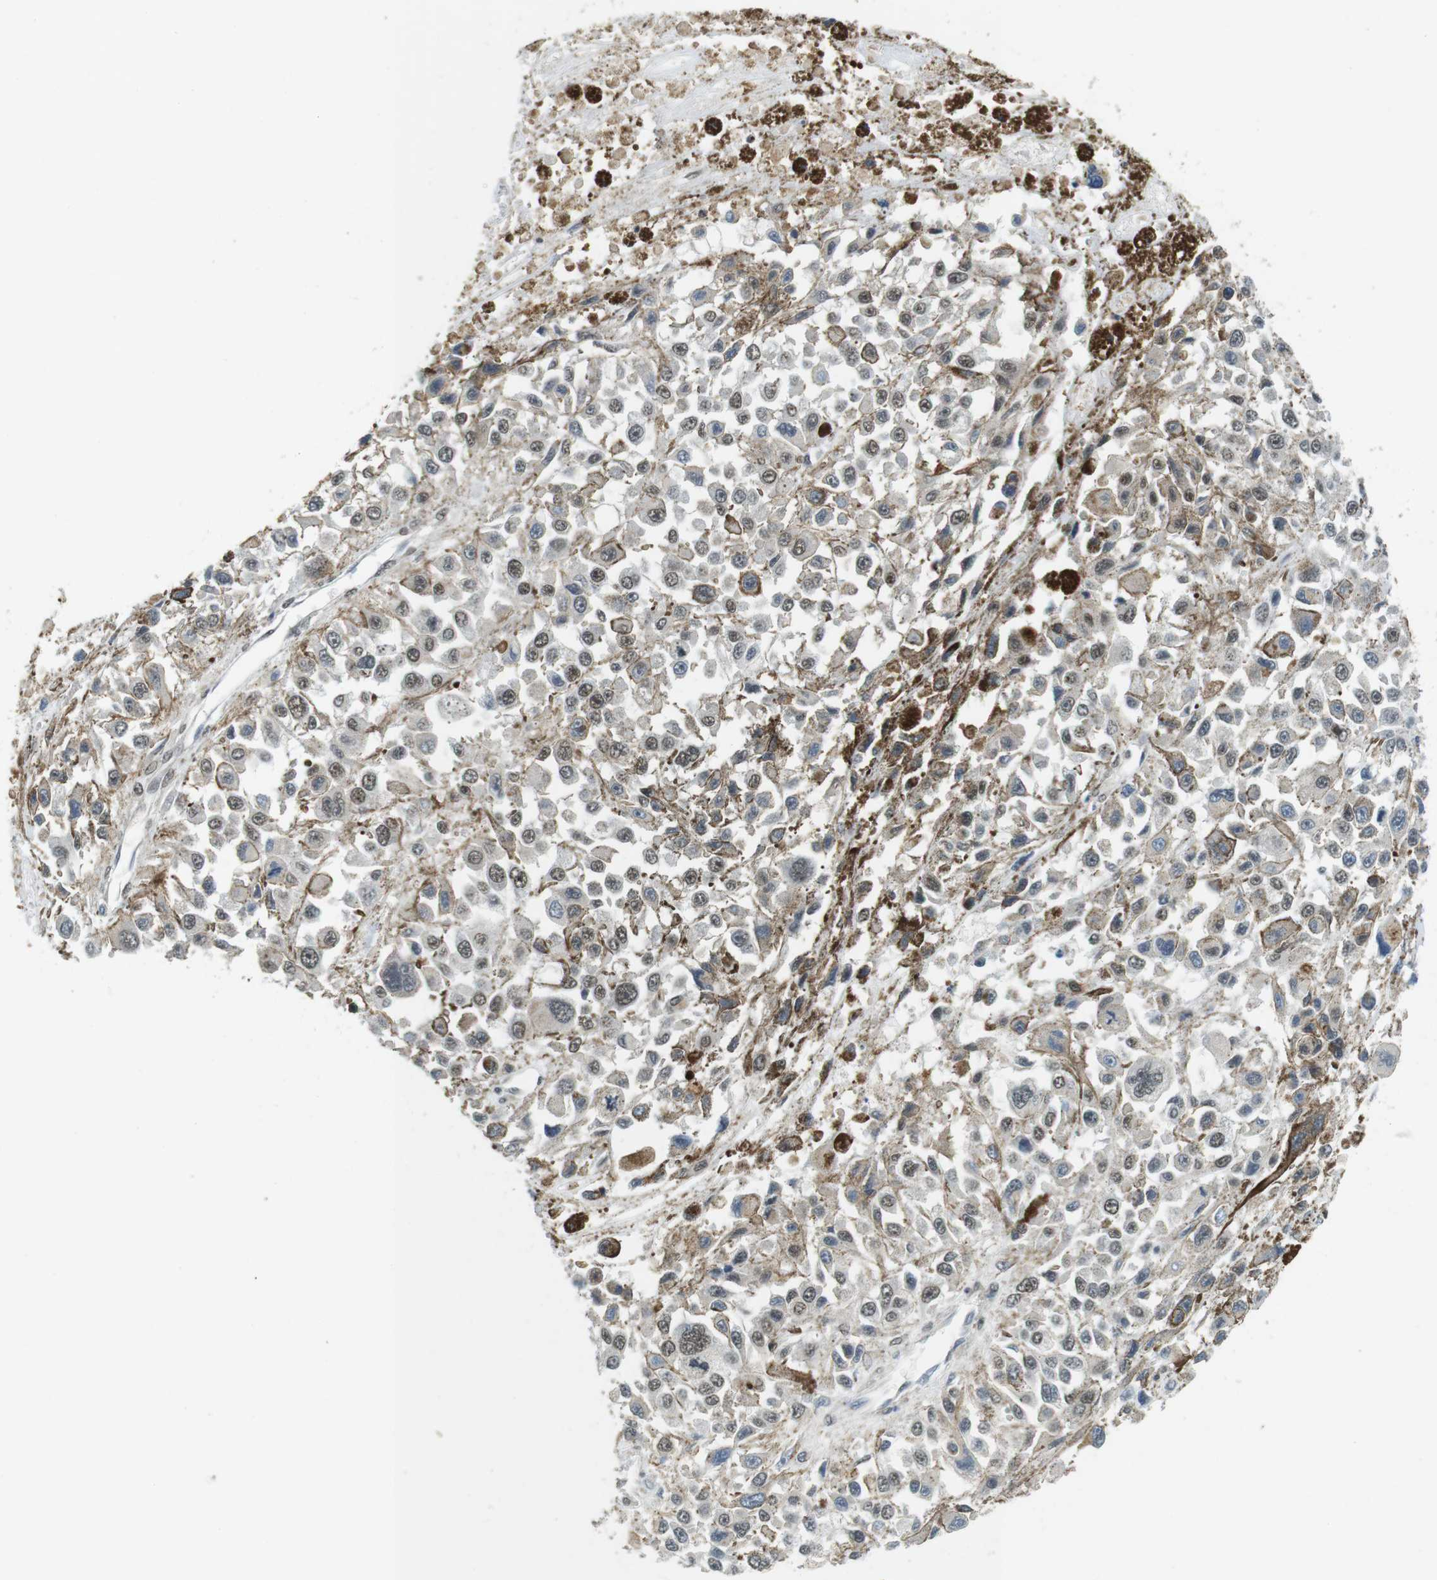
{"staining": {"intensity": "weak", "quantity": ">75%", "location": "nuclear"}, "tissue": "melanoma", "cell_type": "Tumor cells", "image_type": "cancer", "snomed": [{"axis": "morphology", "description": "Malignant melanoma, Metastatic site"}, {"axis": "topography", "description": "Lymph node"}], "caption": "DAB immunohistochemical staining of human melanoma reveals weak nuclear protein expression in approximately >75% of tumor cells.", "gene": "BRD4", "patient": {"sex": "male", "age": 59}}